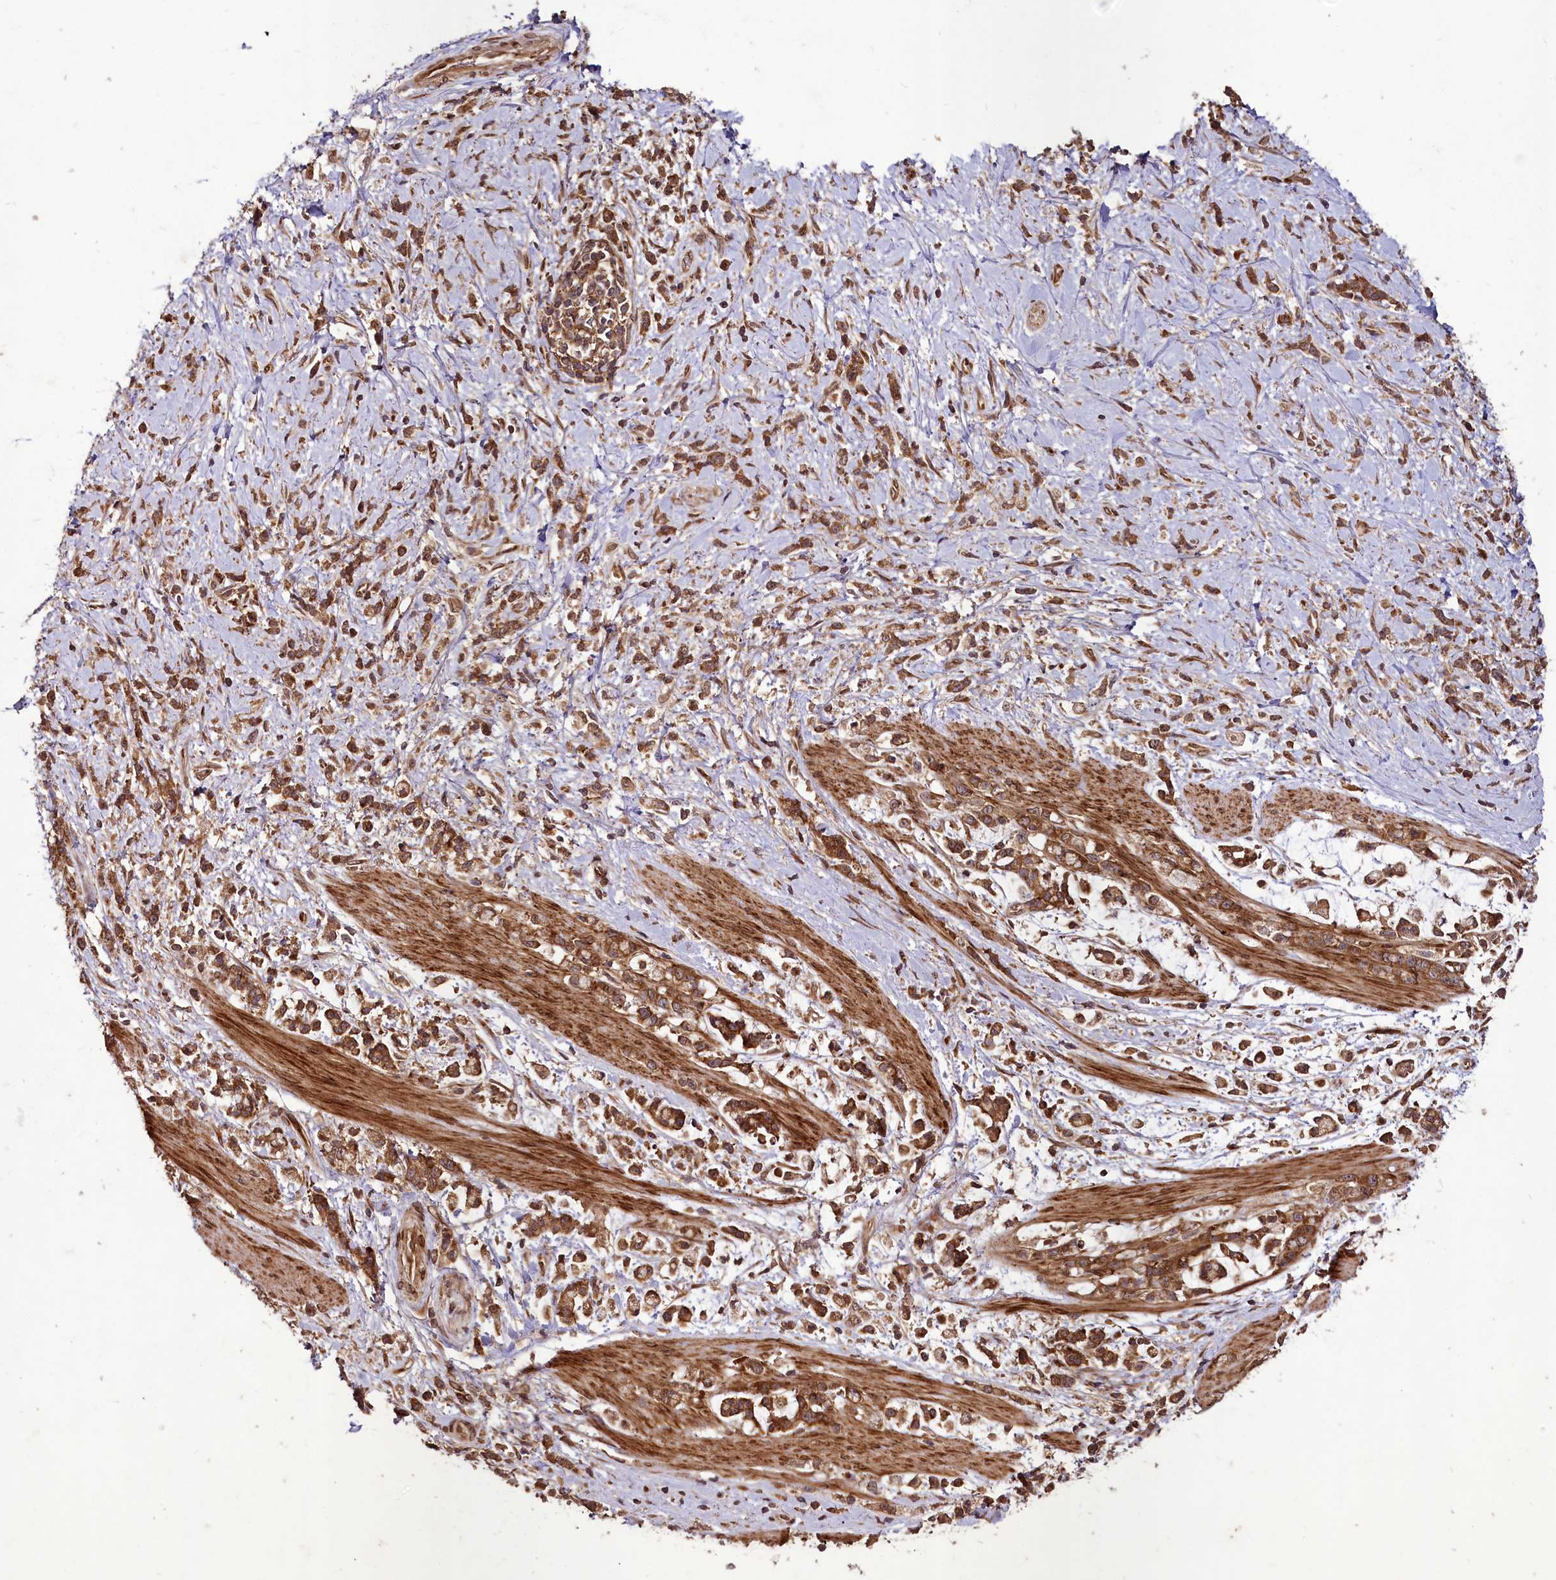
{"staining": {"intensity": "moderate", "quantity": ">75%", "location": "cytoplasmic/membranous"}, "tissue": "stomach cancer", "cell_type": "Tumor cells", "image_type": "cancer", "snomed": [{"axis": "morphology", "description": "Adenocarcinoma, NOS"}, {"axis": "topography", "description": "Stomach"}], "caption": "Stomach cancer (adenocarcinoma) stained with a brown dye shows moderate cytoplasmic/membranous positive staining in approximately >75% of tumor cells.", "gene": "DCP1B", "patient": {"sex": "female", "age": 60}}